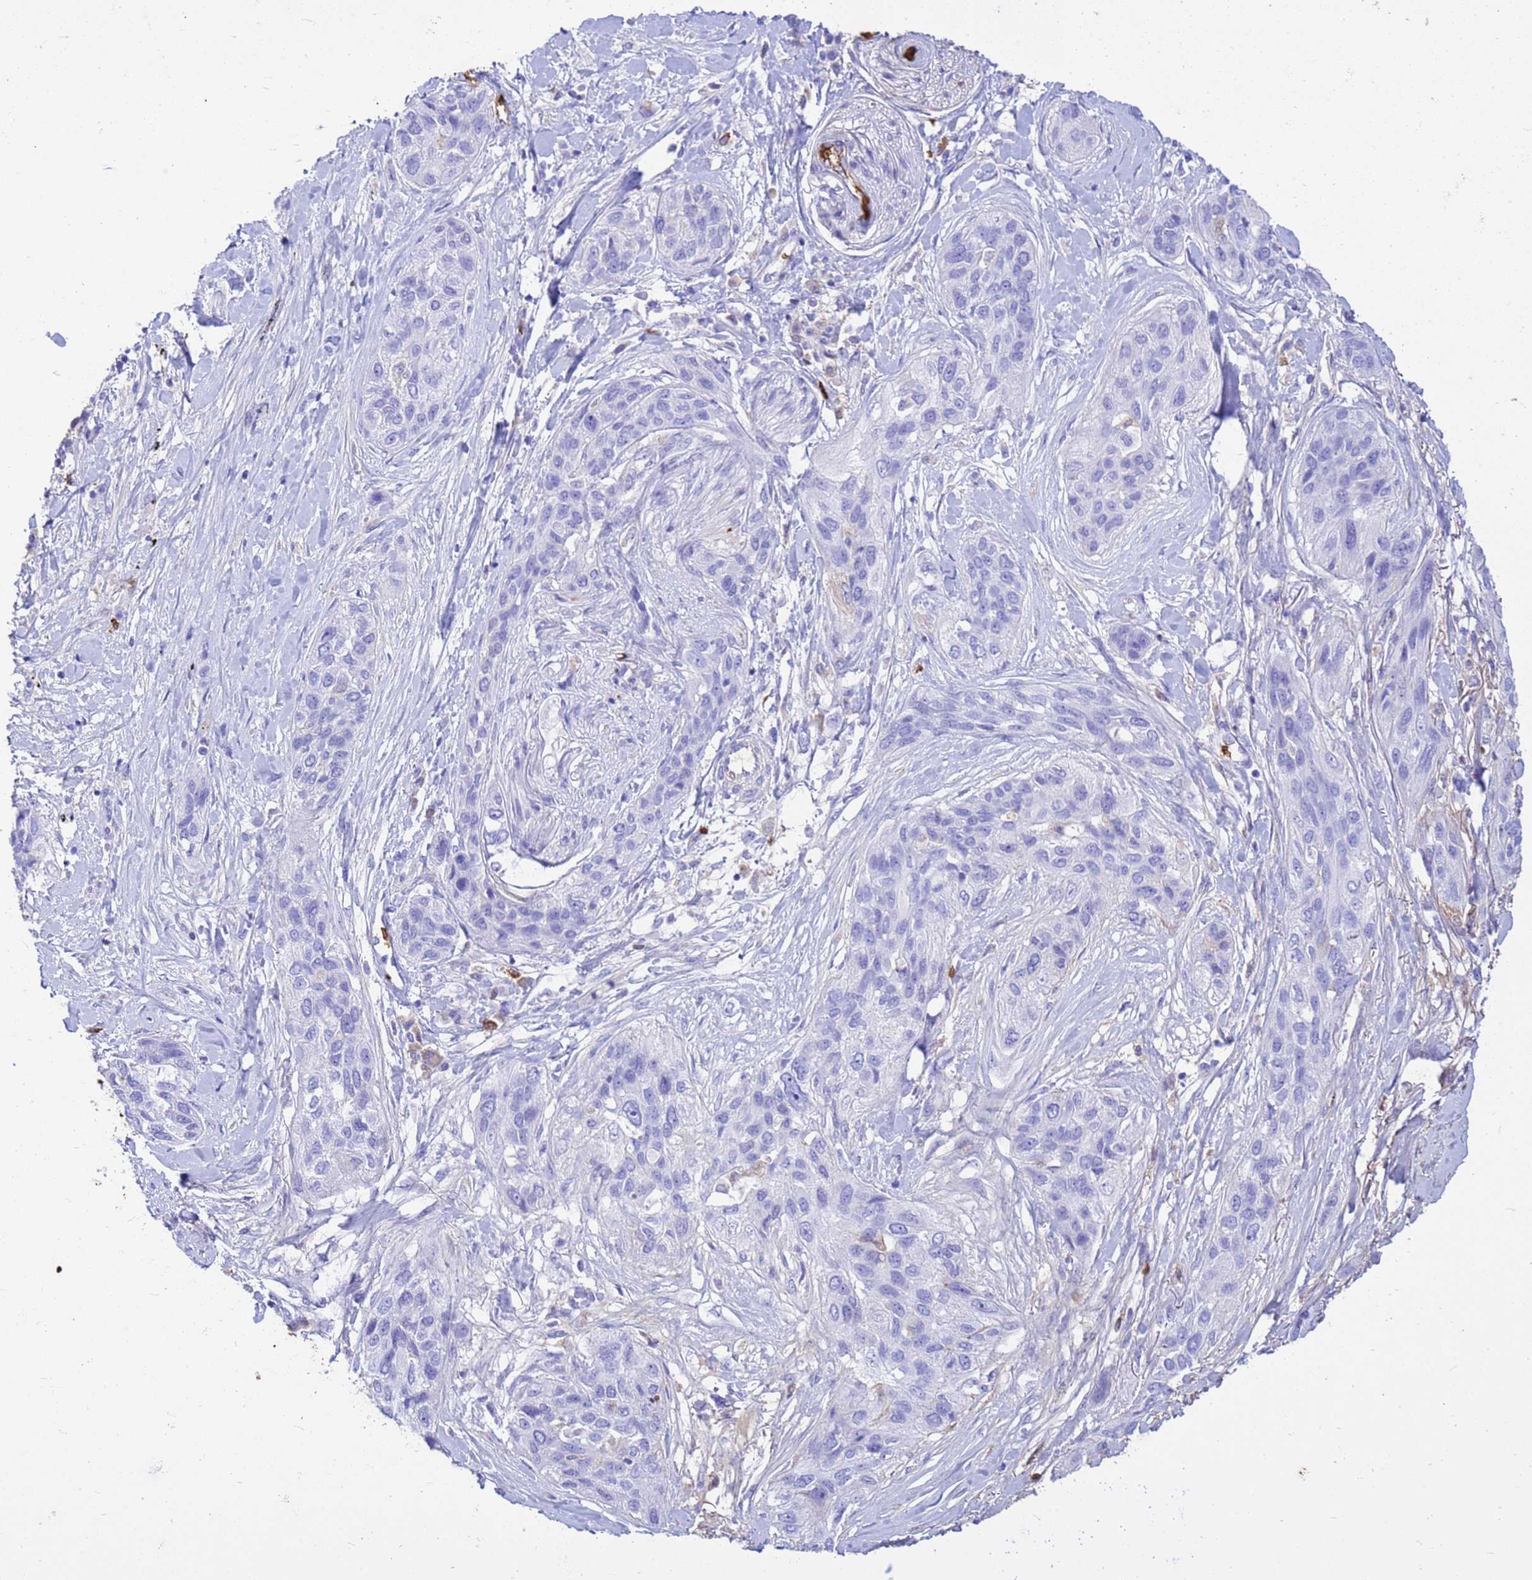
{"staining": {"intensity": "negative", "quantity": "none", "location": "none"}, "tissue": "lung cancer", "cell_type": "Tumor cells", "image_type": "cancer", "snomed": [{"axis": "morphology", "description": "Squamous cell carcinoma, NOS"}, {"axis": "topography", "description": "Lung"}], "caption": "Lung squamous cell carcinoma stained for a protein using immunohistochemistry demonstrates no expression tumor cells.", "gene": "HBA2", "patient": {"sex": "female", "age": 70}}